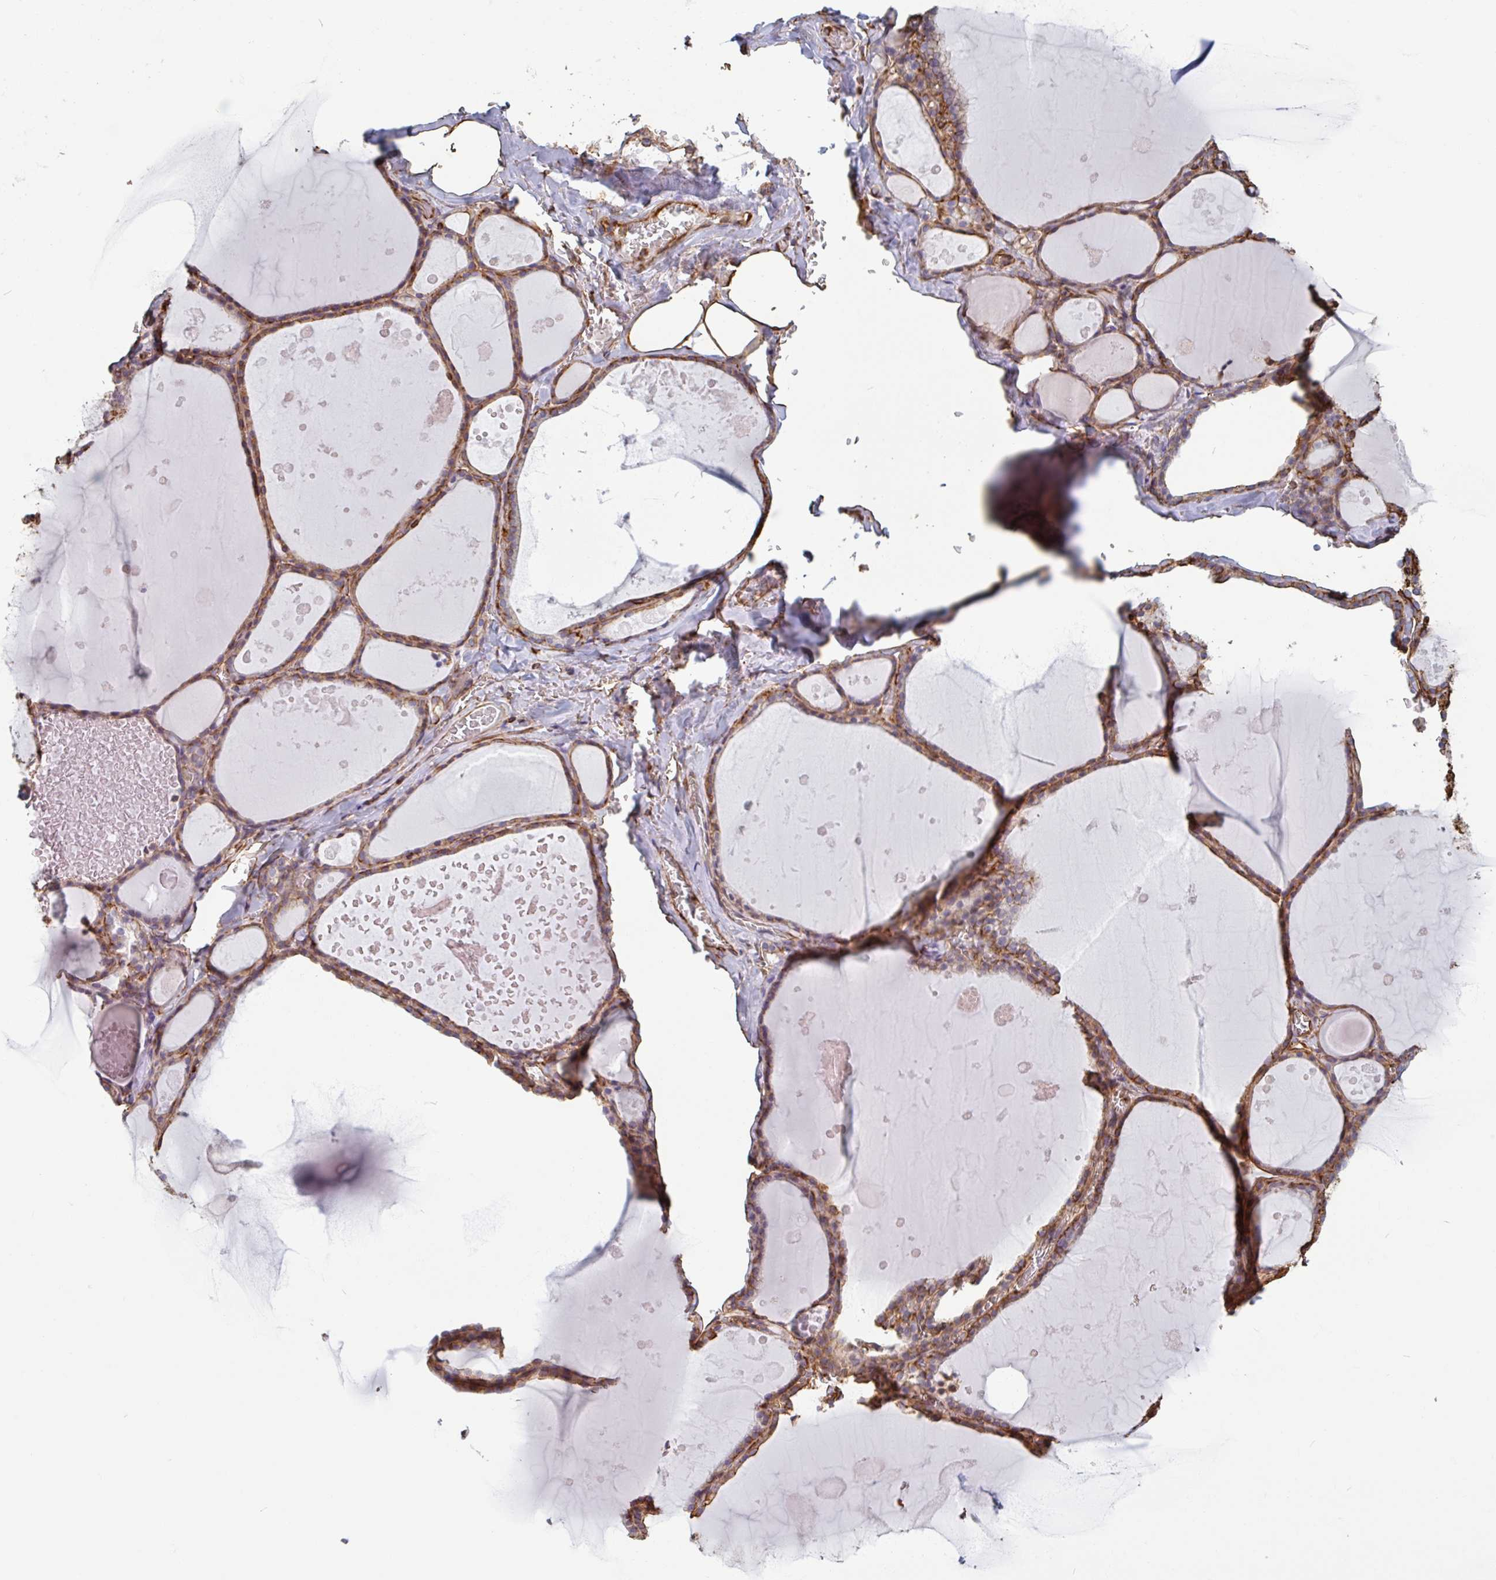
{"staining": {"intensity": "moderate", "quantity": ">75%", "location": "cytoplasmic/membranous"}, "tissue": "thyroid gland", "cell_type": "Glandular cells", "image_type": "normal", "snomed": [{"axis": "morphology", "description": "Normal tissue, NOS"}, {"axis": "topography", "description": "Thyroid gland"}], "caption": "Protein staining shows moderate cytoplasmic/membranous staining in about >75% of glandular cells in normal thyroid gland.", "gene": "PPFIA1", "patient": {"sex": "male", "age": 56}}